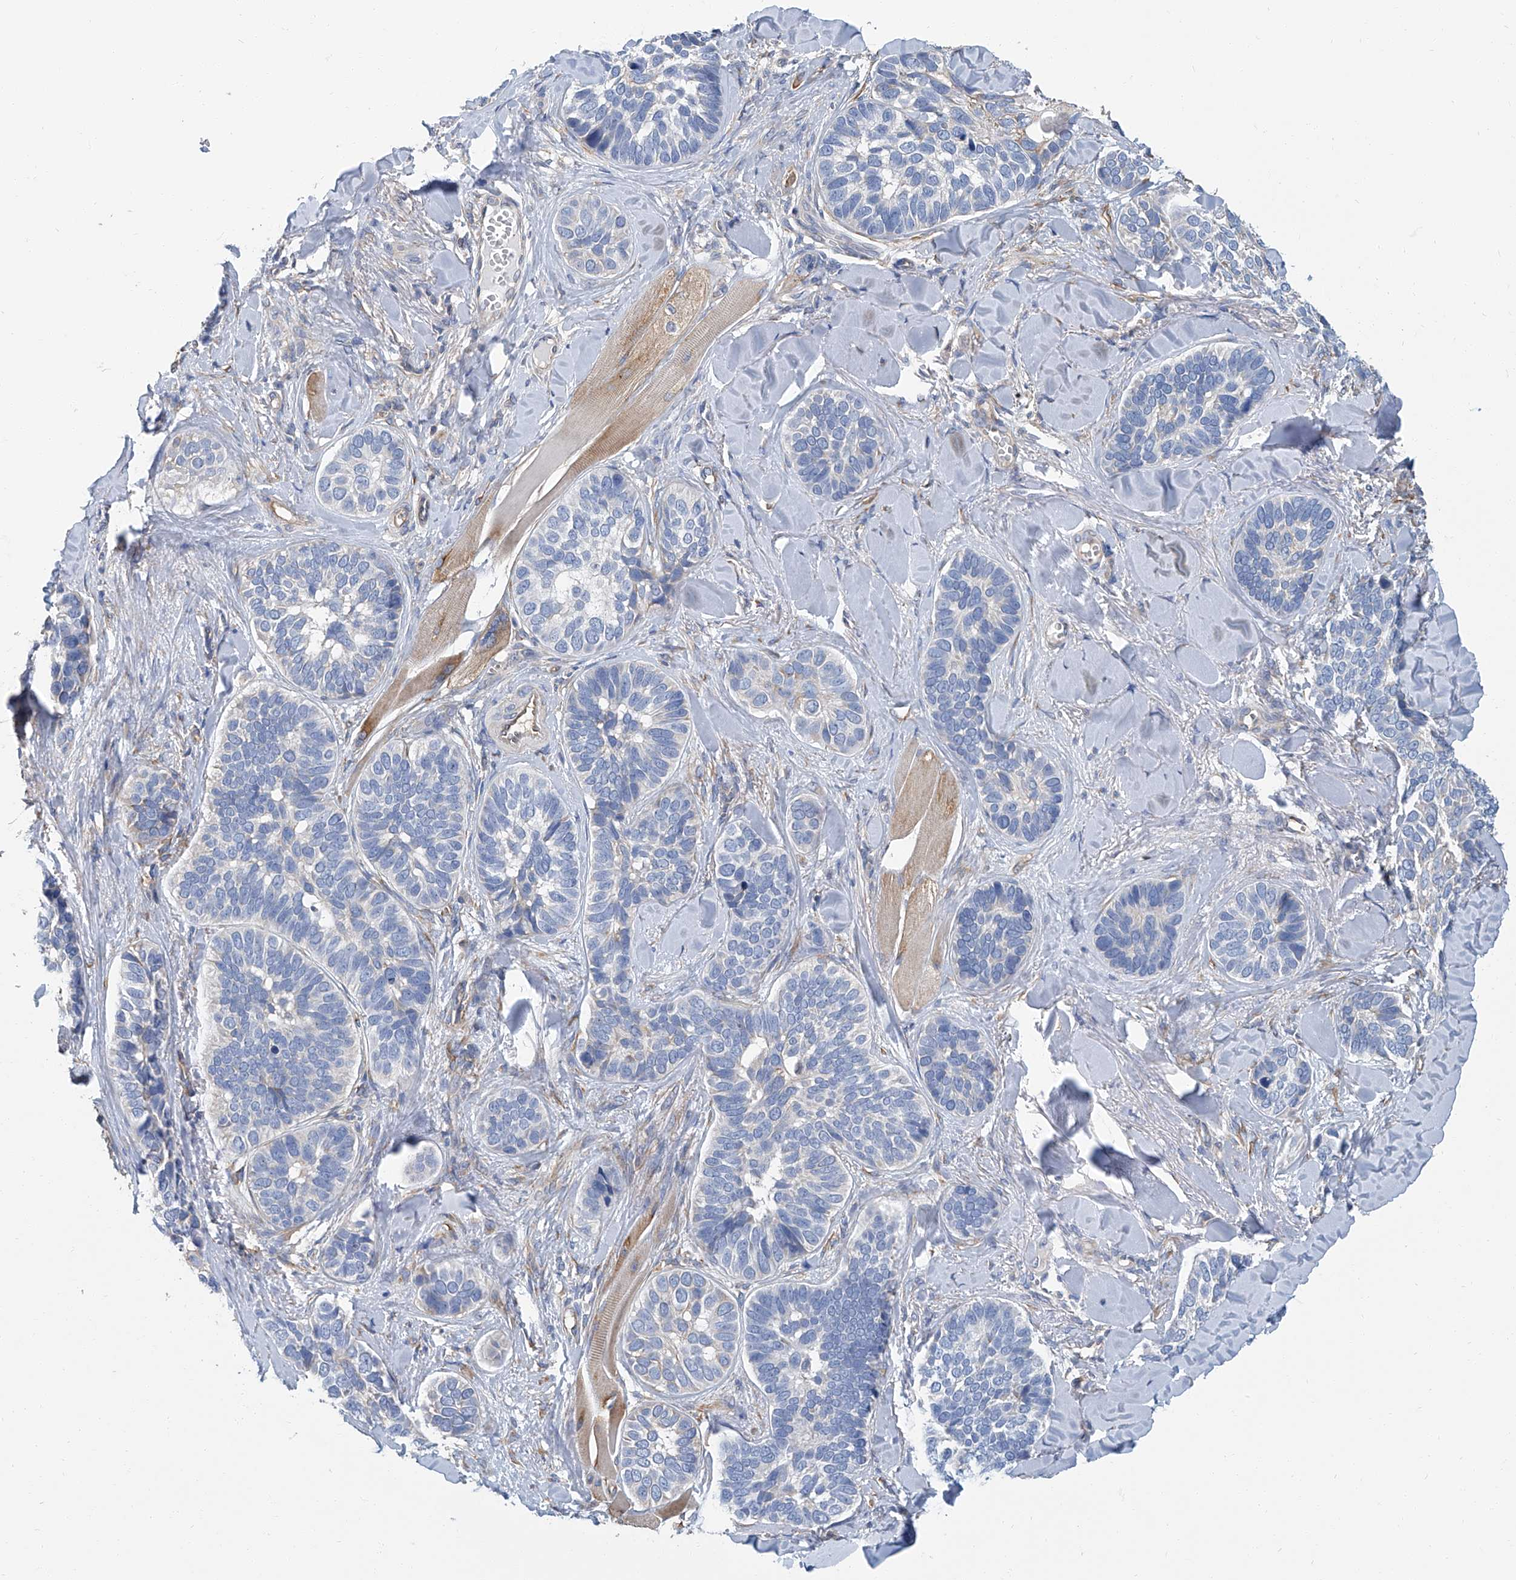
{"staining": {"intensity": "negative", "quantity": "none", "location": "none"}, "tissue": "skin cancer", "cell_type": "Tumor cells", "image_type": "cancer", "snomed": [{"axis": "morphology", "description": "Basal cell carcinoma"}, {"axis": "topography", "description": "Skin"}], "caption": "DAB immunohistochemical staining of human skin cancer (basal cell carcinoma) demonstrates no significant staining in tumor cells.", "gene": "PSMB10", "patient": {"sex": "male", "age": 62}}